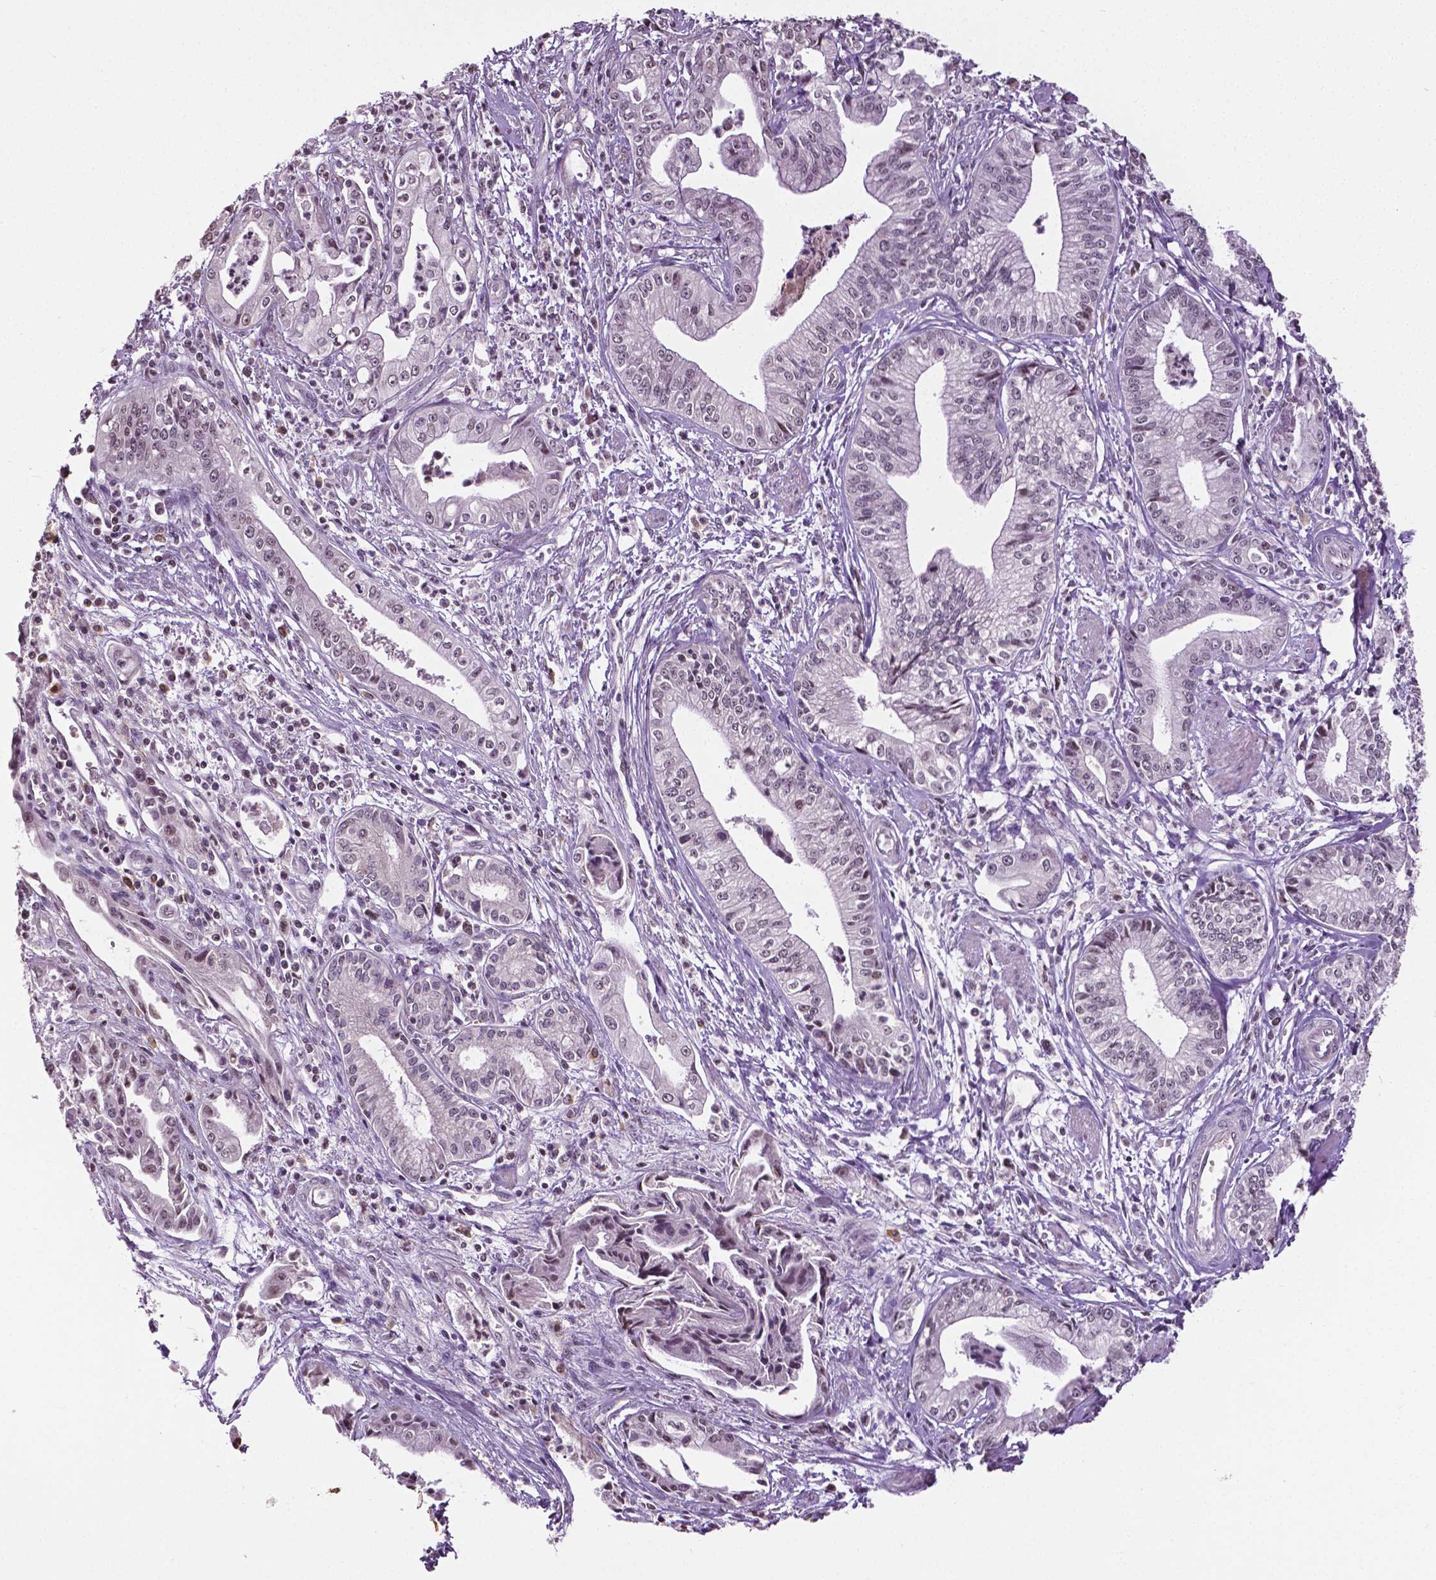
{"staining": {"intensity": "weak", "quantity": "<25%", "location": "nuclear"}, "tissue": "pancreatic cancer", "cell_type": "Tumor cells", "image_type": "cancer", "snomed": [{"axis": "morphology", "description": "Adenocarcinoma, NOS"}, {"axis": "topography", "description": "Pancreas"}], "caption": "A high-resolution histopathology image shows IHC staining of adenocarcinoma (pancreatic), which shows no significant expression in tumor cells.", "gene": "DLX5", "patient": {"sex": "female", "age": 65}}